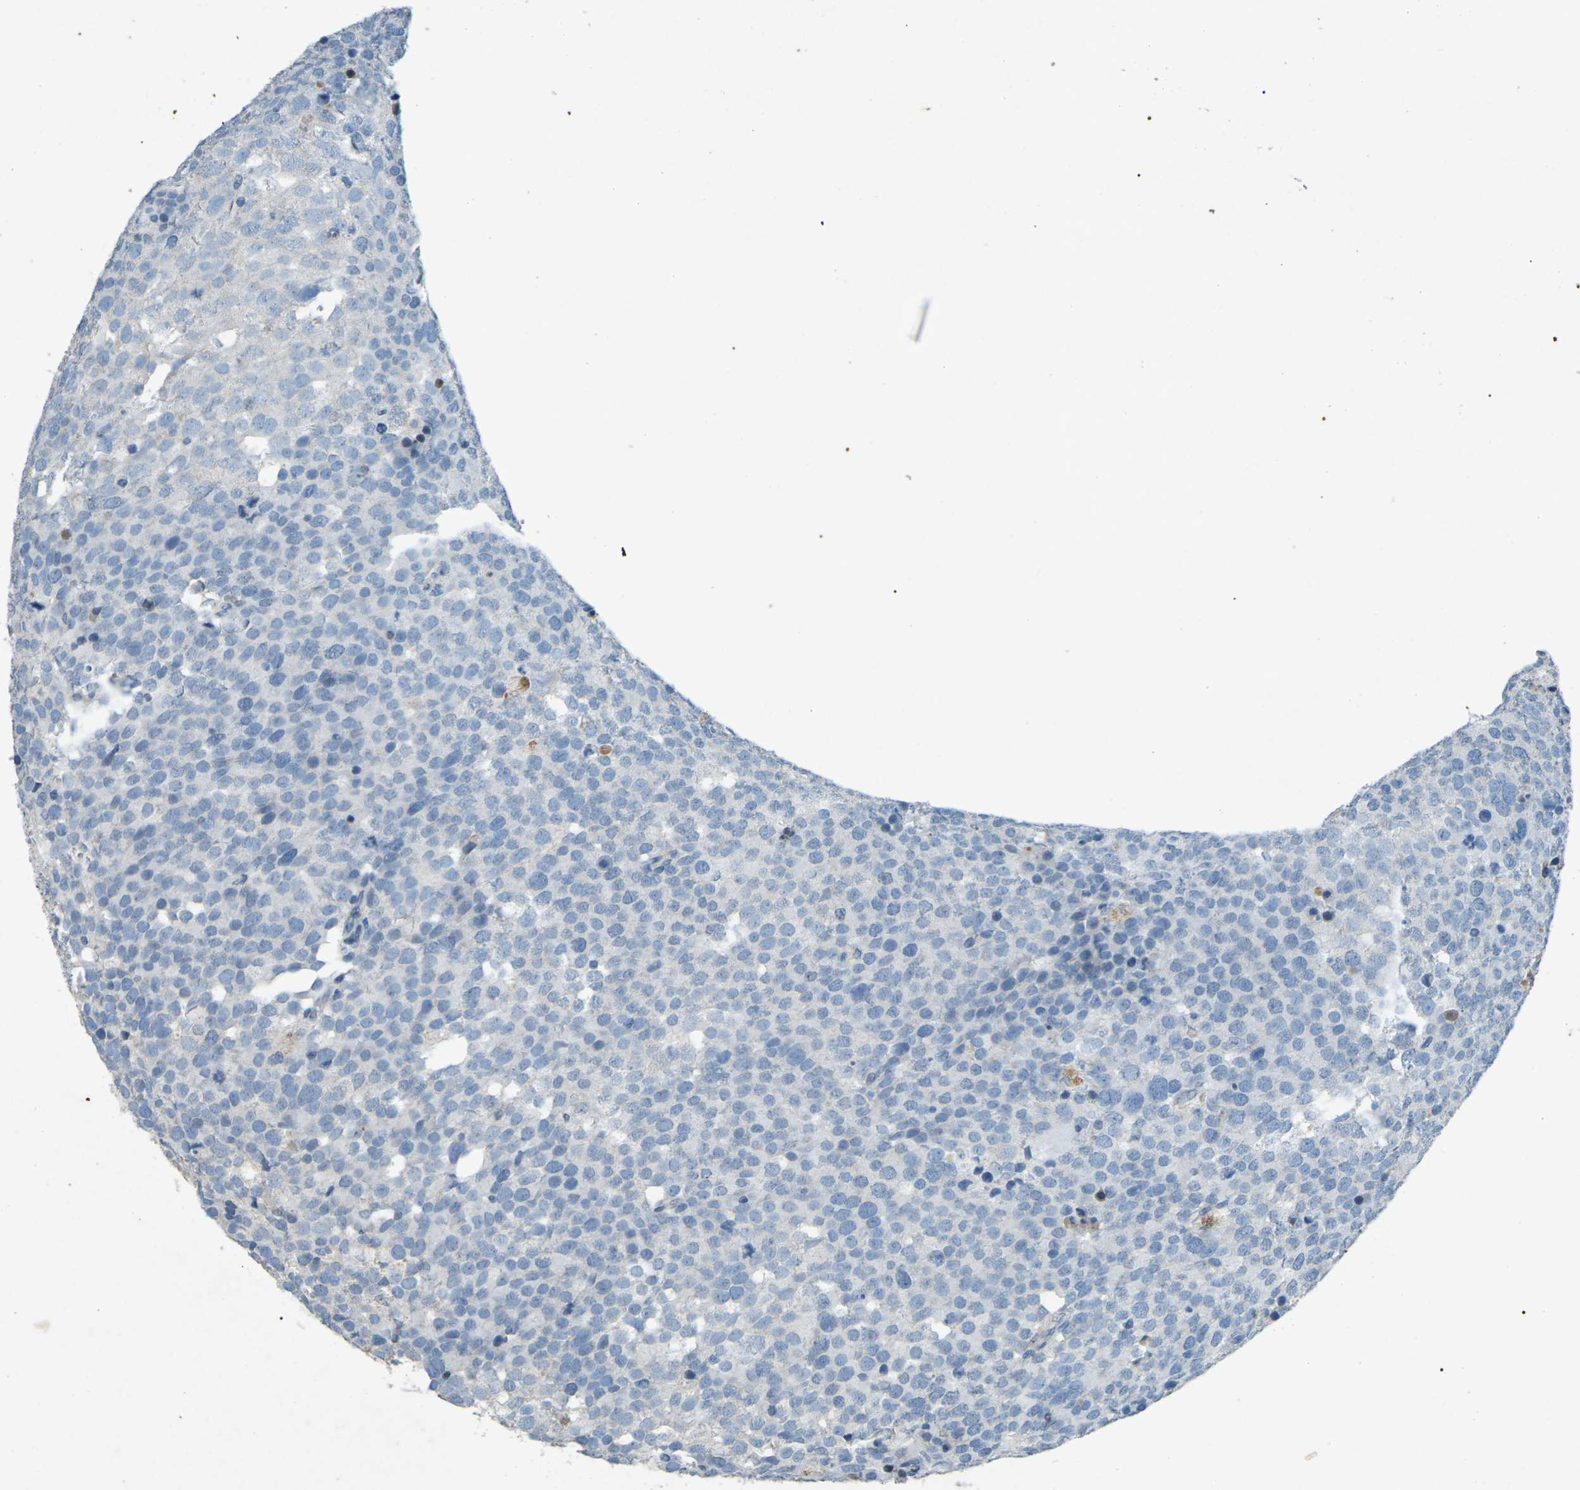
{"staining": {"intensity": "negative", "quantity": "none", "location": "none"}, "tissue": "testis cancer", "cell_type": "Tumor cells", "image_type": "cancer", "snomed": [{"axis": "morphology", "description": "Seminoma, NOS"}, {"axis": "topography", "description": "Testis"}], "caption": "There is no significant expression in tumor cells of testis seminoma. The staining is performed using DAB brown chromogen with nuclei counter-stained in using hematoxylin.", "gene": "A1BG", "patient": {"sex": "male", "age": 71}}